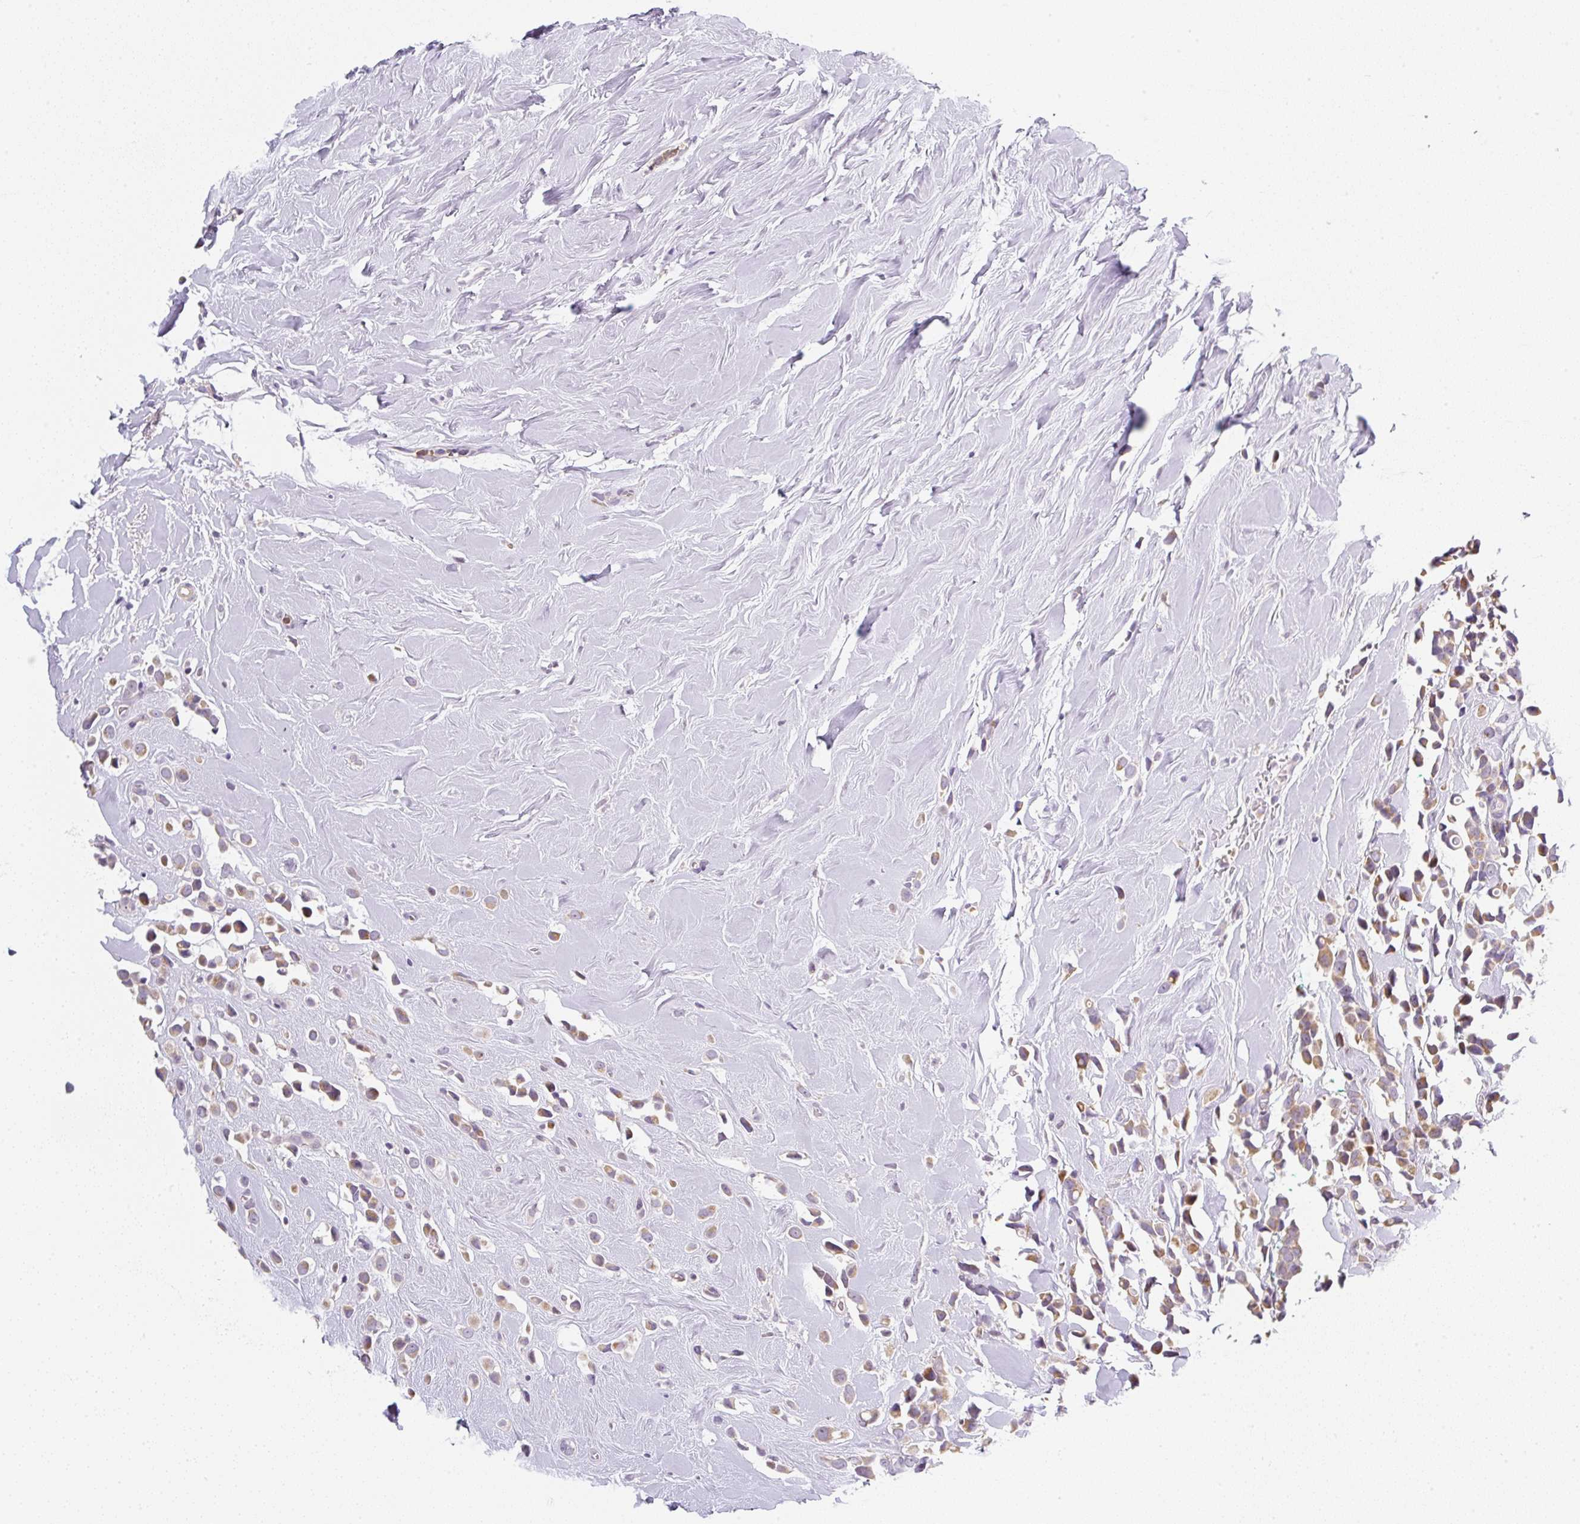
{"staining": {"intensity": "moderate", "quantity": ">75%", "location": "cytoplasmic/membranous"}, "tissue": "breast cancer", "cell_type": "Tumor cells", "image_type": "cancer", "snomed": [{"axis": "morphology", "description": "Duct carcinoma"}, {"axis": "topography", "description": "Breast"}], "caption": "Tumor cells demonstrate moderate cytoplasmic/membranous expression in approximately >75% of cells in infiltrating ductal carcinoma (breast). (DAB = brown stain, brightfield microscopy at high magnification).", "gene": "OMA1", "patient": {"sex": "female", "age": 80}}